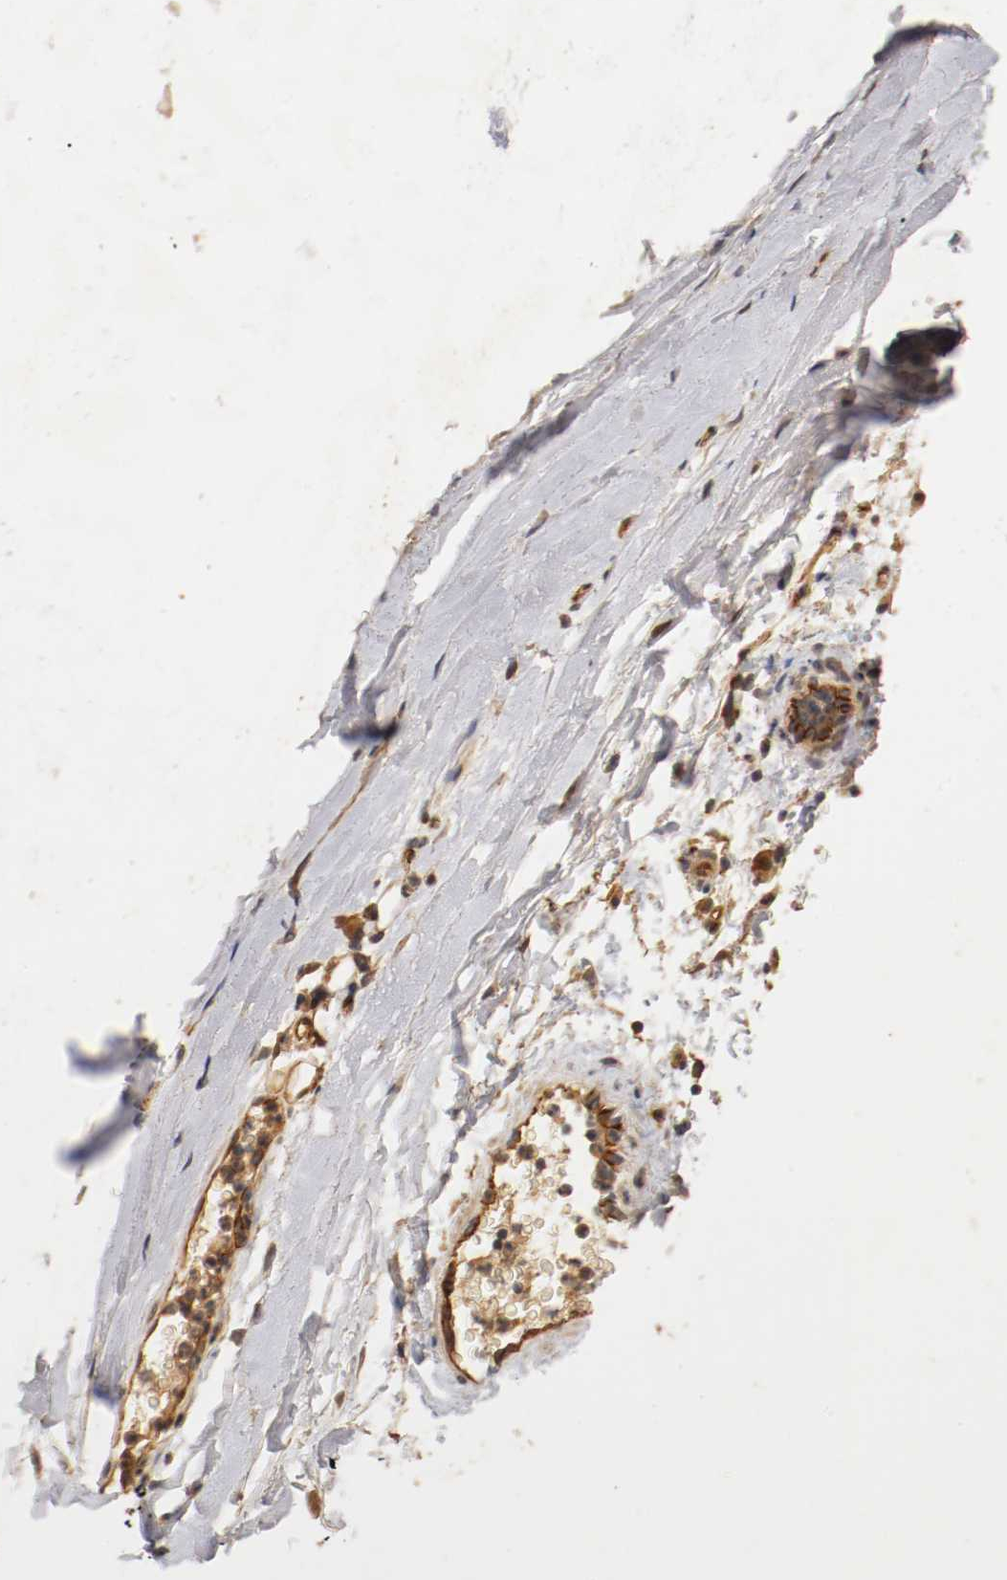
{"staining": {"intensity": "moderate", "quantity": ">75%", "location": "cytoplasmic/membranous"}, "tissue": "adipose tissue", "cell_type": "Adipocytes", "image_type": "normal", "snomed": [{"axis": "morphology", "description": "Normal tissue, NOS"}, {"axis": "topography", "description": "Cartilage tissue"}, {"axis": "topography", "description": "Bronchus"}], "caption": "The micrograph exhibits immunohistochemical staining of unremarkable adipose tissue. There is moderate cytoplasmic/membranous positivity is present in approximately >75% of adipocytes. (IHC, brightfield microscopy, high magnification).", "gene": "TYK2", "patient": {"sex": "female", "age": 73}}